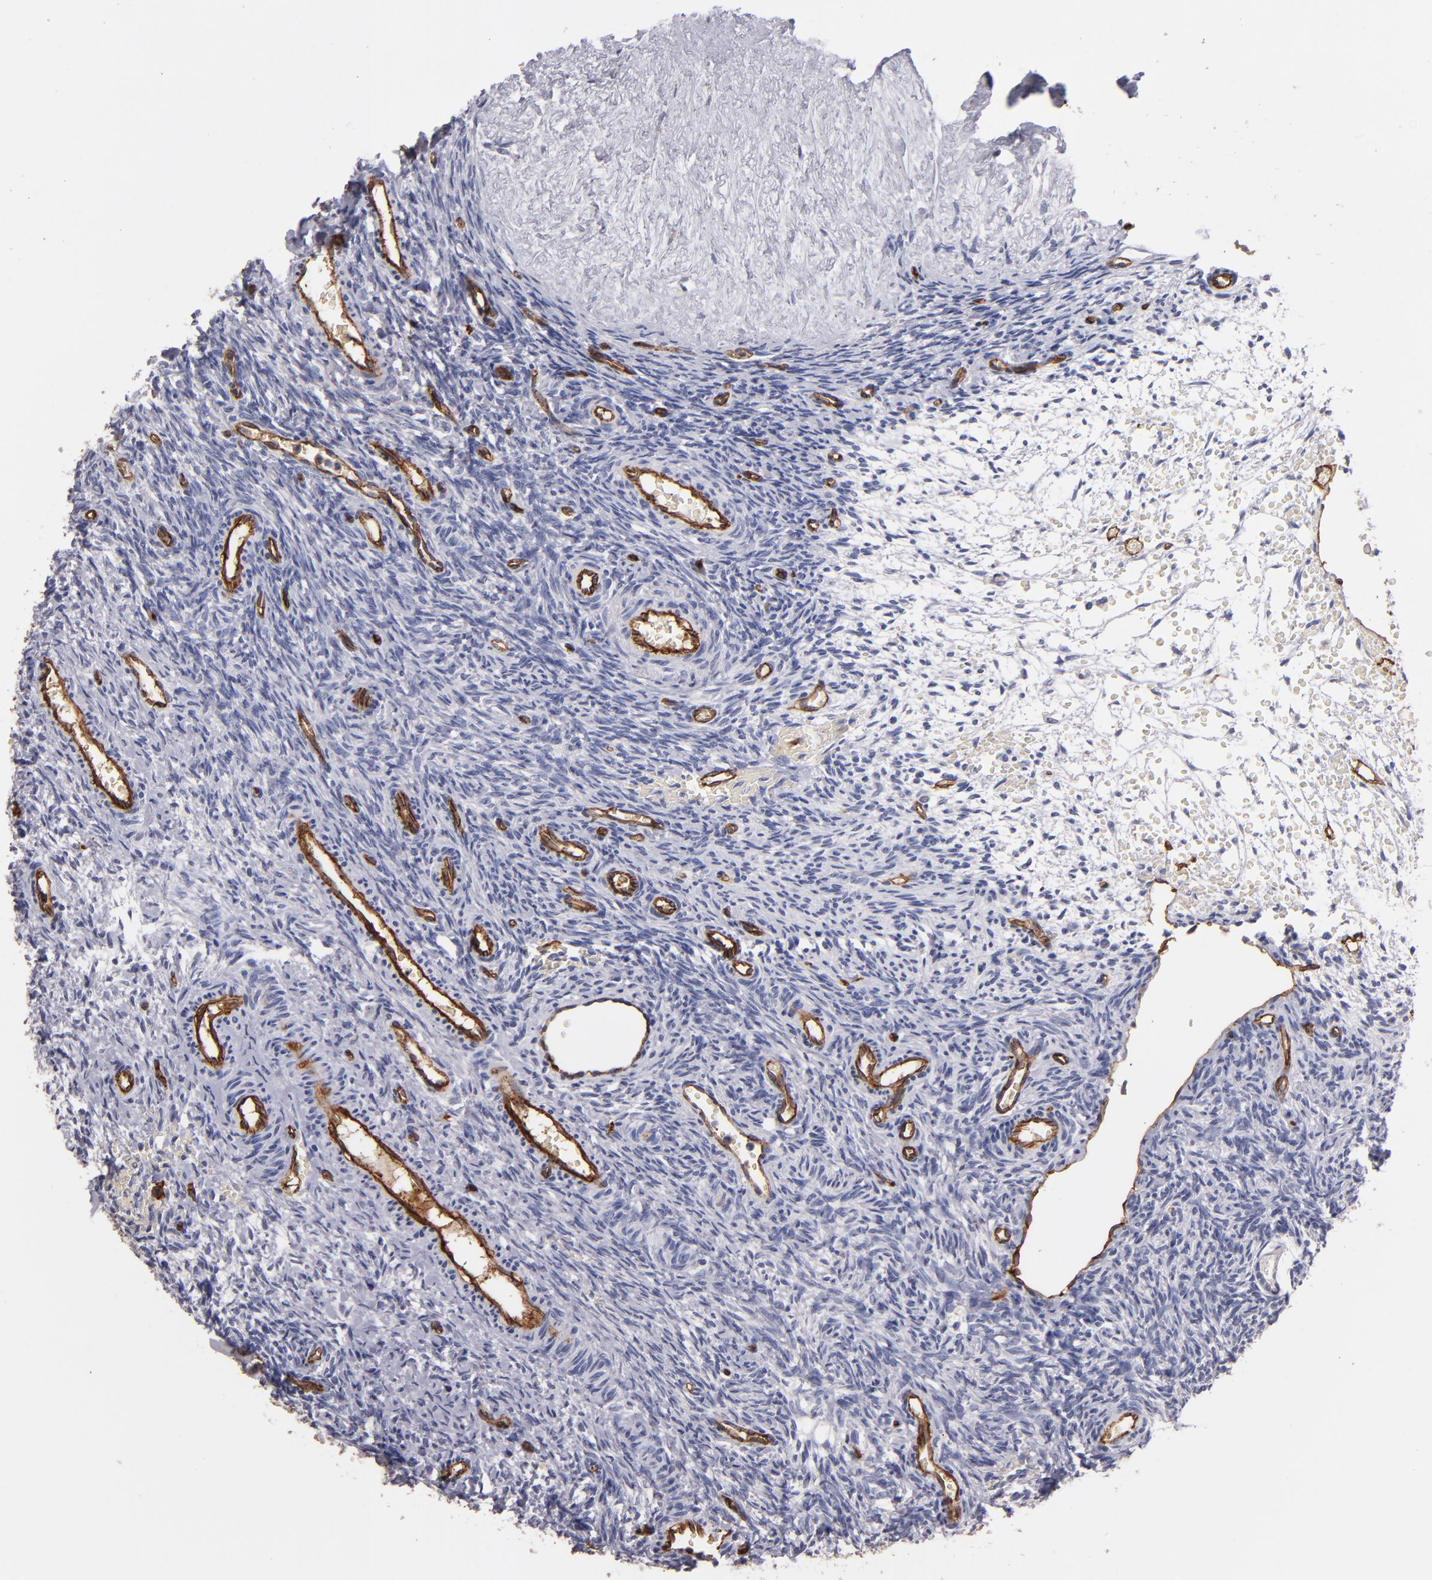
{"staining": {"intensity": "moderate", "quantity": "25%-75%", "location": "cytoplasmic/membranous"}, "tissue": "ovary", "cell_type": "Follicle cells", "image_type": "normal", "snomed": [{"axis": "morphology", "description": "Normal tissue, NOS"}, {"axis": "topography", "description": "Ovary"}], "caption": "Protein staining of benign ovary shows moderate cytoplasmic/membranous staining in approximately 25%-75% of follicle cells.", "gene": "CLDN5", "patient": {"sex": "female", "age": 39}}